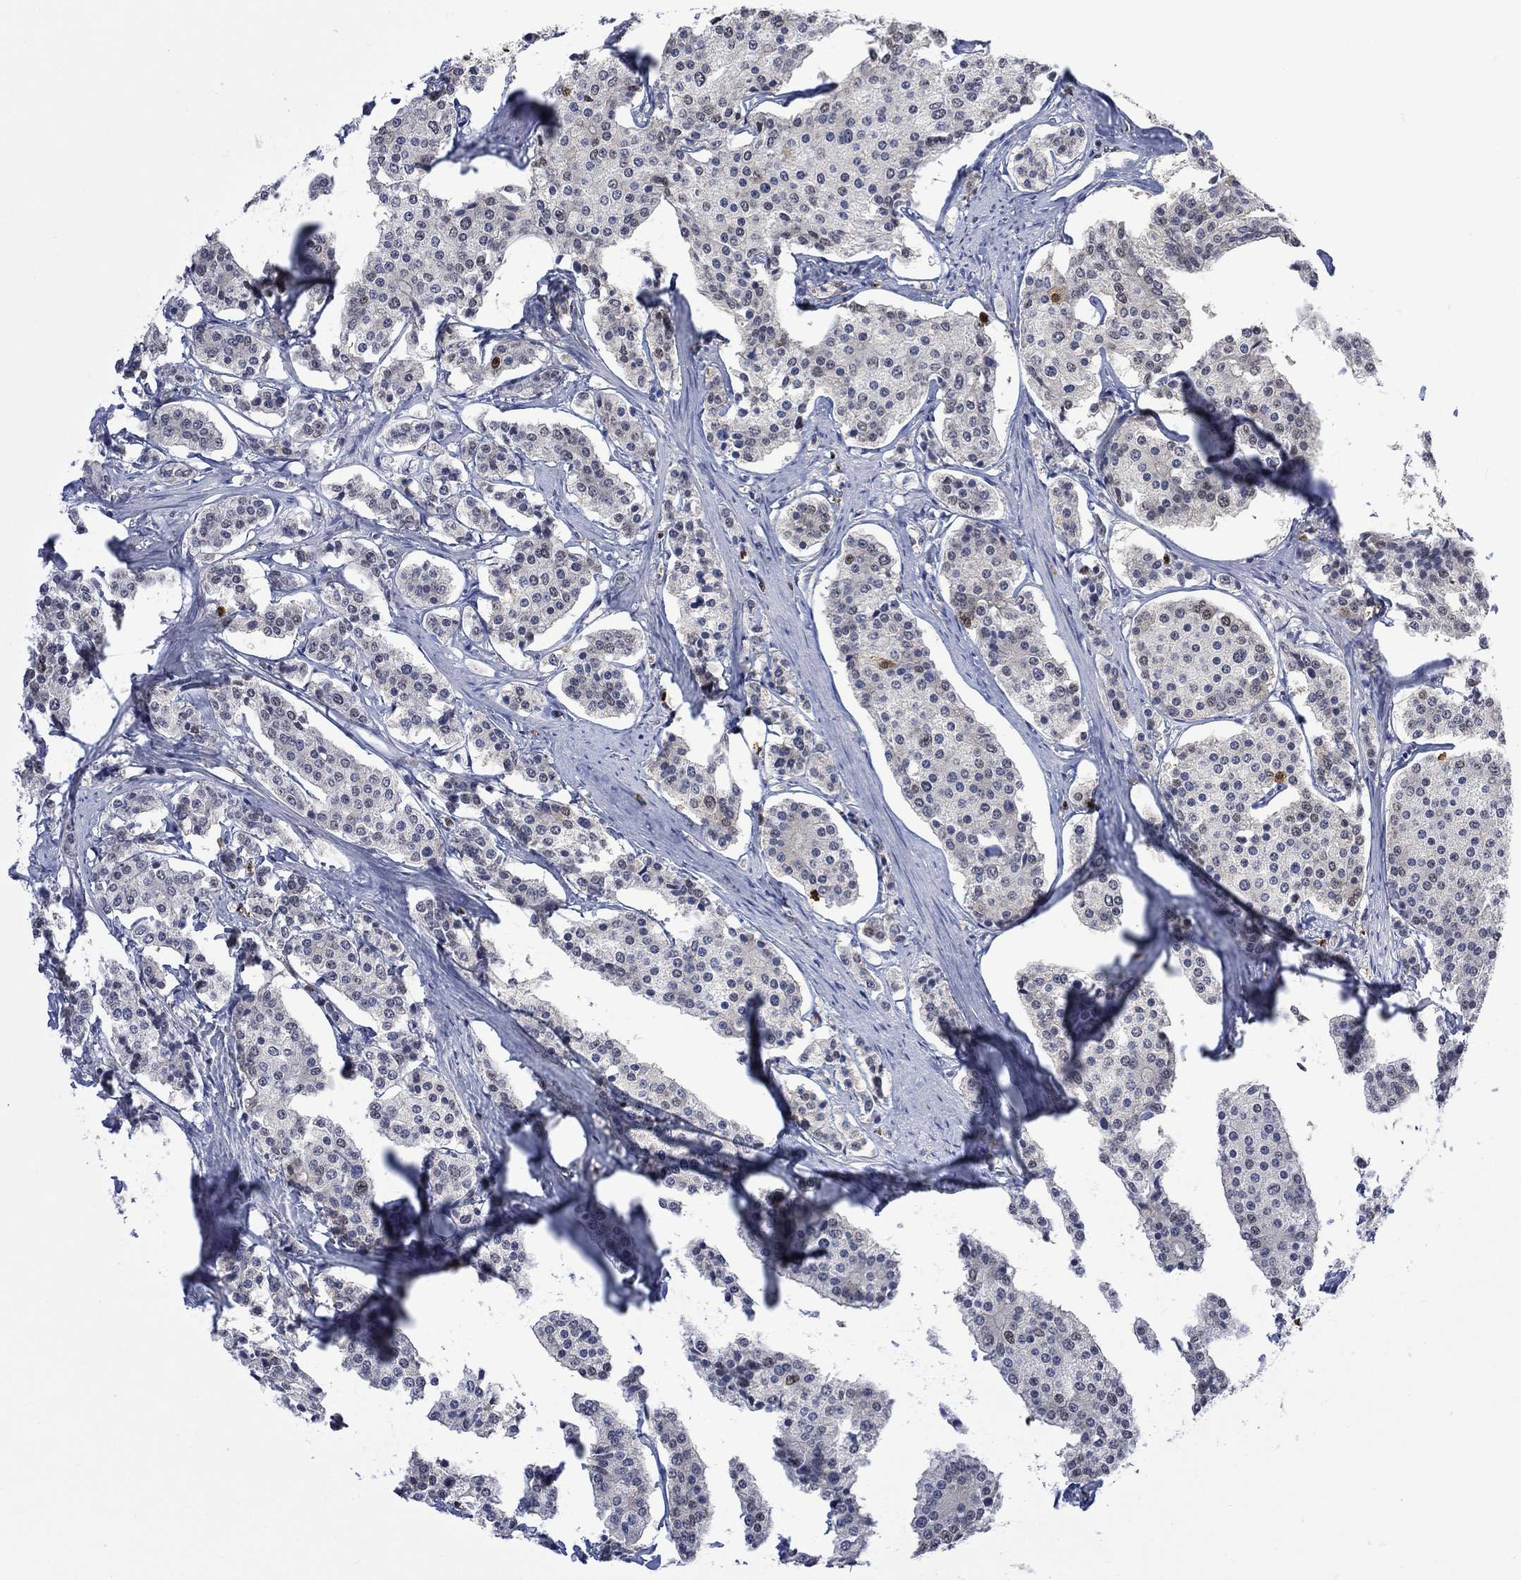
{"staining": {"intensity": "moderate", "quantity": "<25%", "location": "nuclear"}, "tissue": "carcinoid", "cell_type": "Tumor cells", "image_type": "cancer", "snomed": [{"axis": "morphology", "description": "Carcinoid, malignant, NOS"}, {"axis": "topography", "description": "Small intestine"}], "caption": "Immunohistochemistry (DAB (3,3'-diaminobenzidine)) staining of human carcinoid exhibits moderate nuclear protein expression in approximately <25% of tumor cells.", "gene": "RAD54L2", "patient": {"sex": "female", "age": 65}}